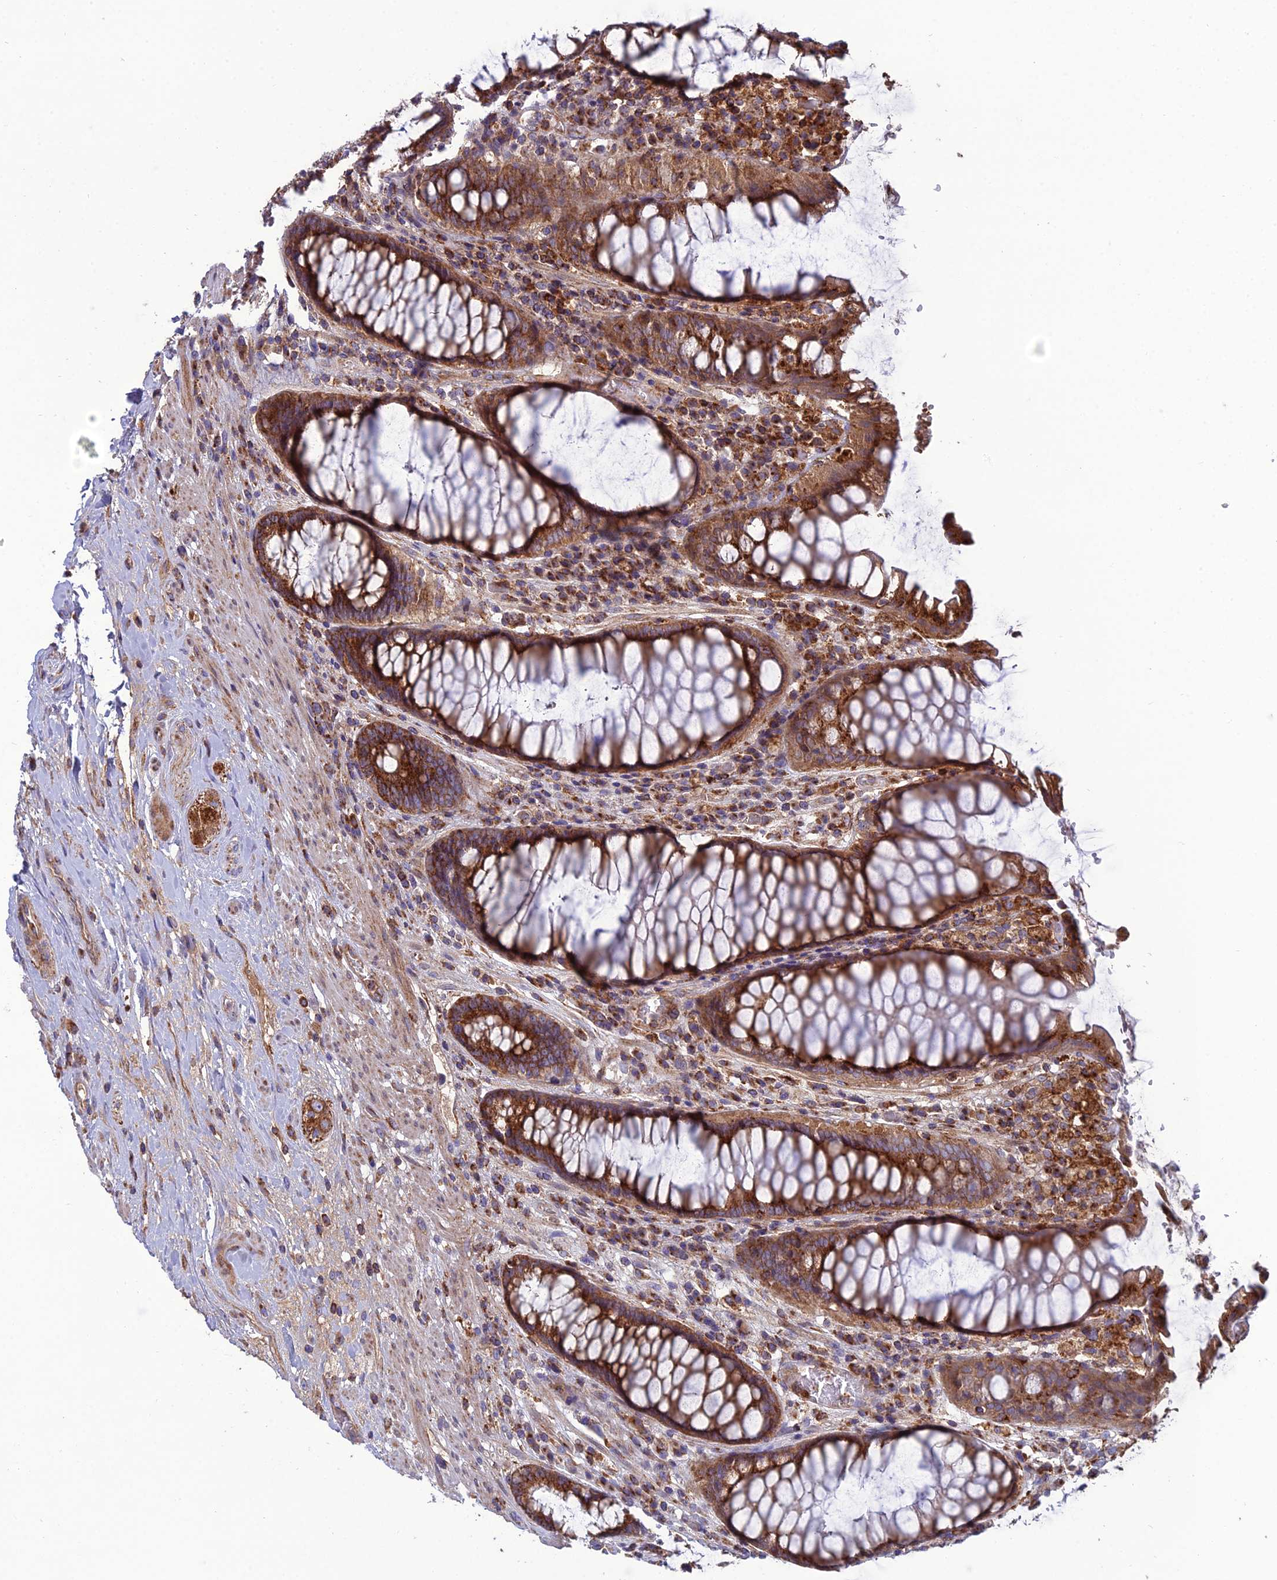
{"staining": {"intensity": "strong", "quantity": ">75%", "location": "cytoplasmic/membranous"}, "tissue": "rectum", "cell_type": "Glandular cells", "image_type": "normal", "snomed": [{"axis": "morphology", "description": "Normal tissue, NOS"}, {"axis": "topography", "description": "Rectum"}], "caption": "A histopathology image of human rectum stained for a protein demonstrates strong cytoplasmic/membranous brown staining in glandular cells.", "gene": "LNPEP", "patient": {"sex": "male", "age": 64}}